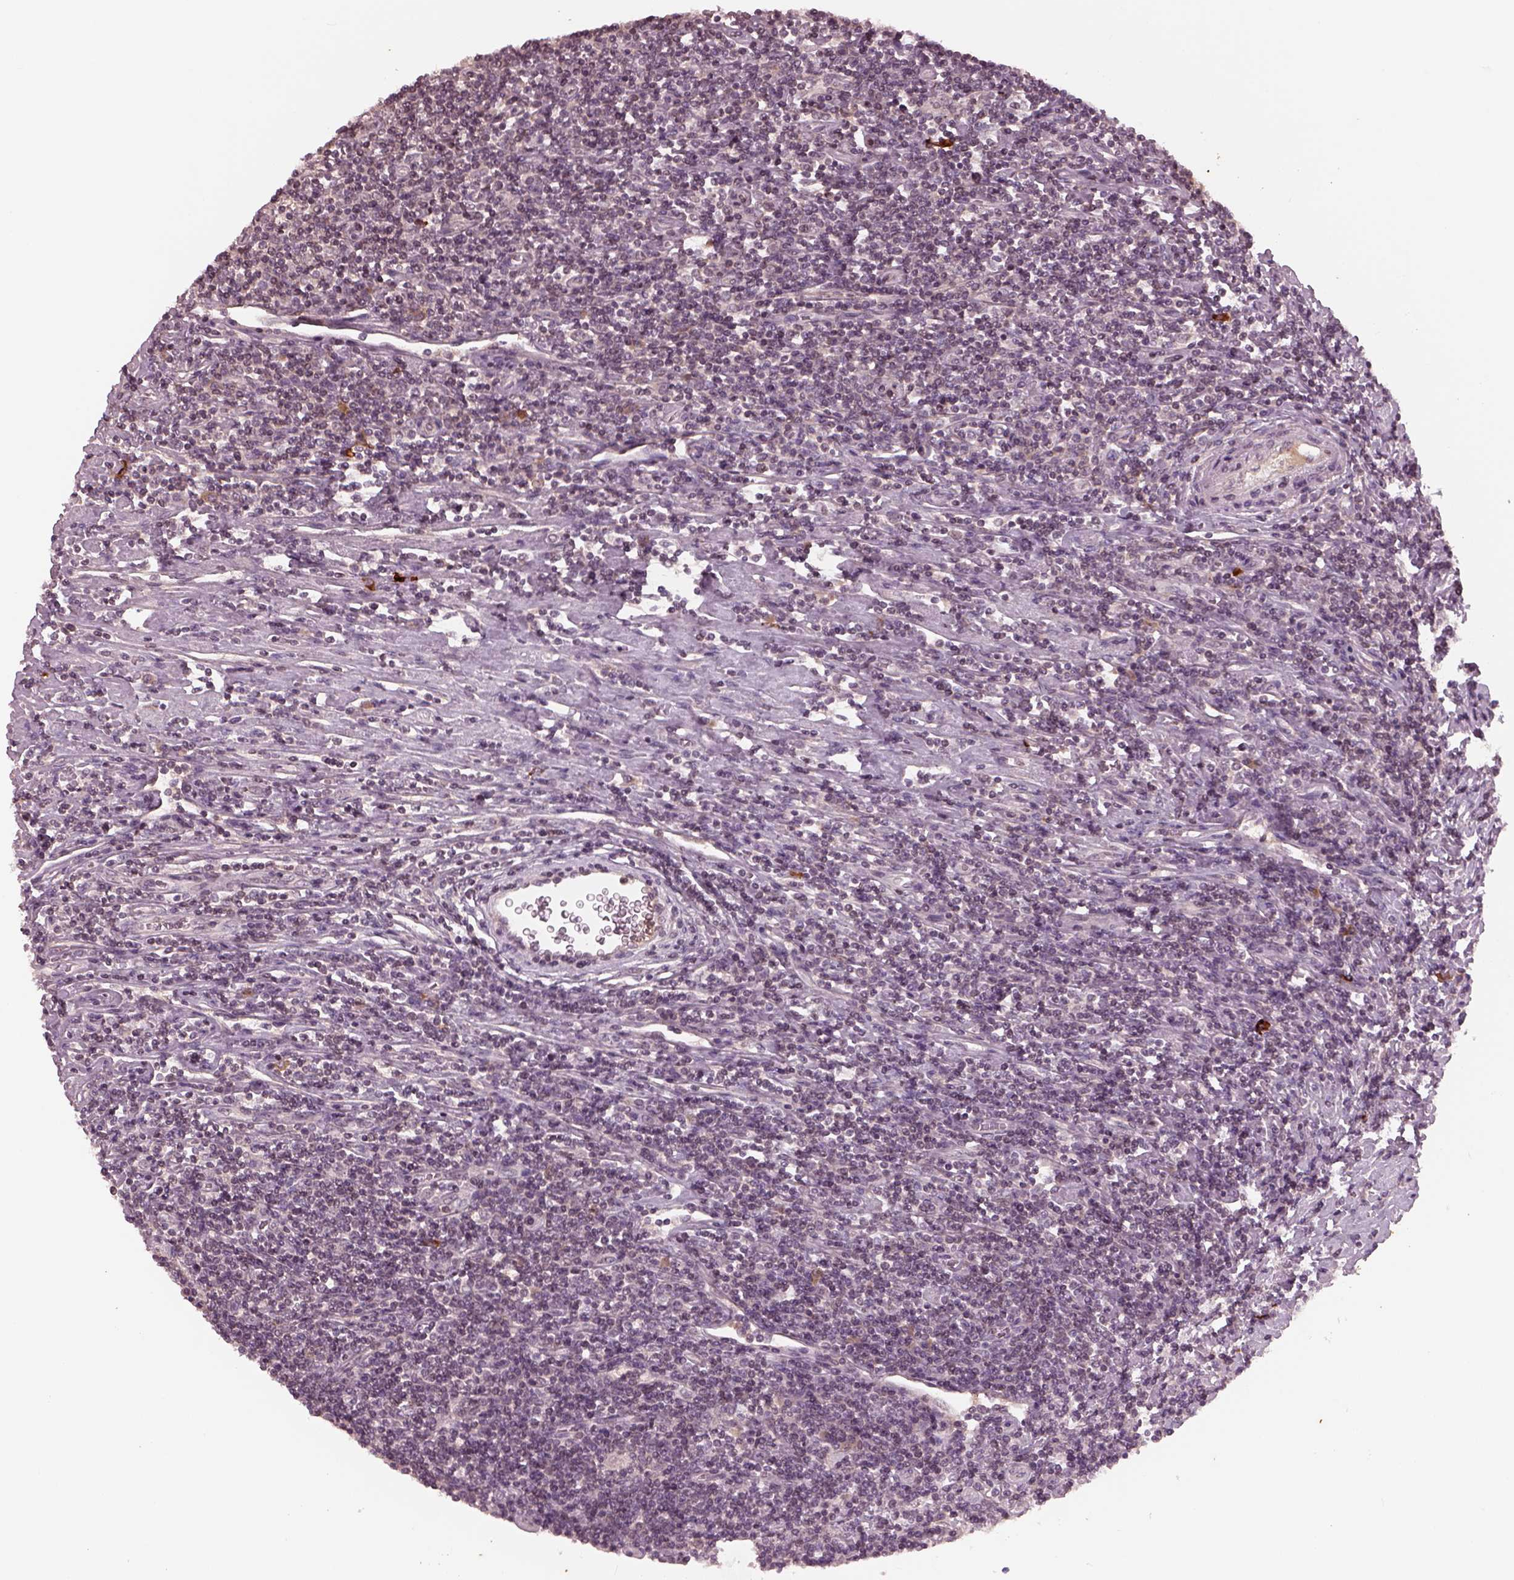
{"staining": {"intensity": "negative", "quantity": "none", "location": "none"}, "tissue": "lymphoma", "cell_type": "Tumor cells", "image_type": "cancer", "snomed": [{"axis": "morphology", "description": "Hodgkin's disease, NOS"}, {"axis": "topography", "description": "Lymph node"}], "caption": "A photomicrograph of lymphoma stained for a protein reveals no brown staining in tumor cells. Nuclei are stained in blue.", "gene": "PTX4", "patient": {"sex": "male", "age": 40}}